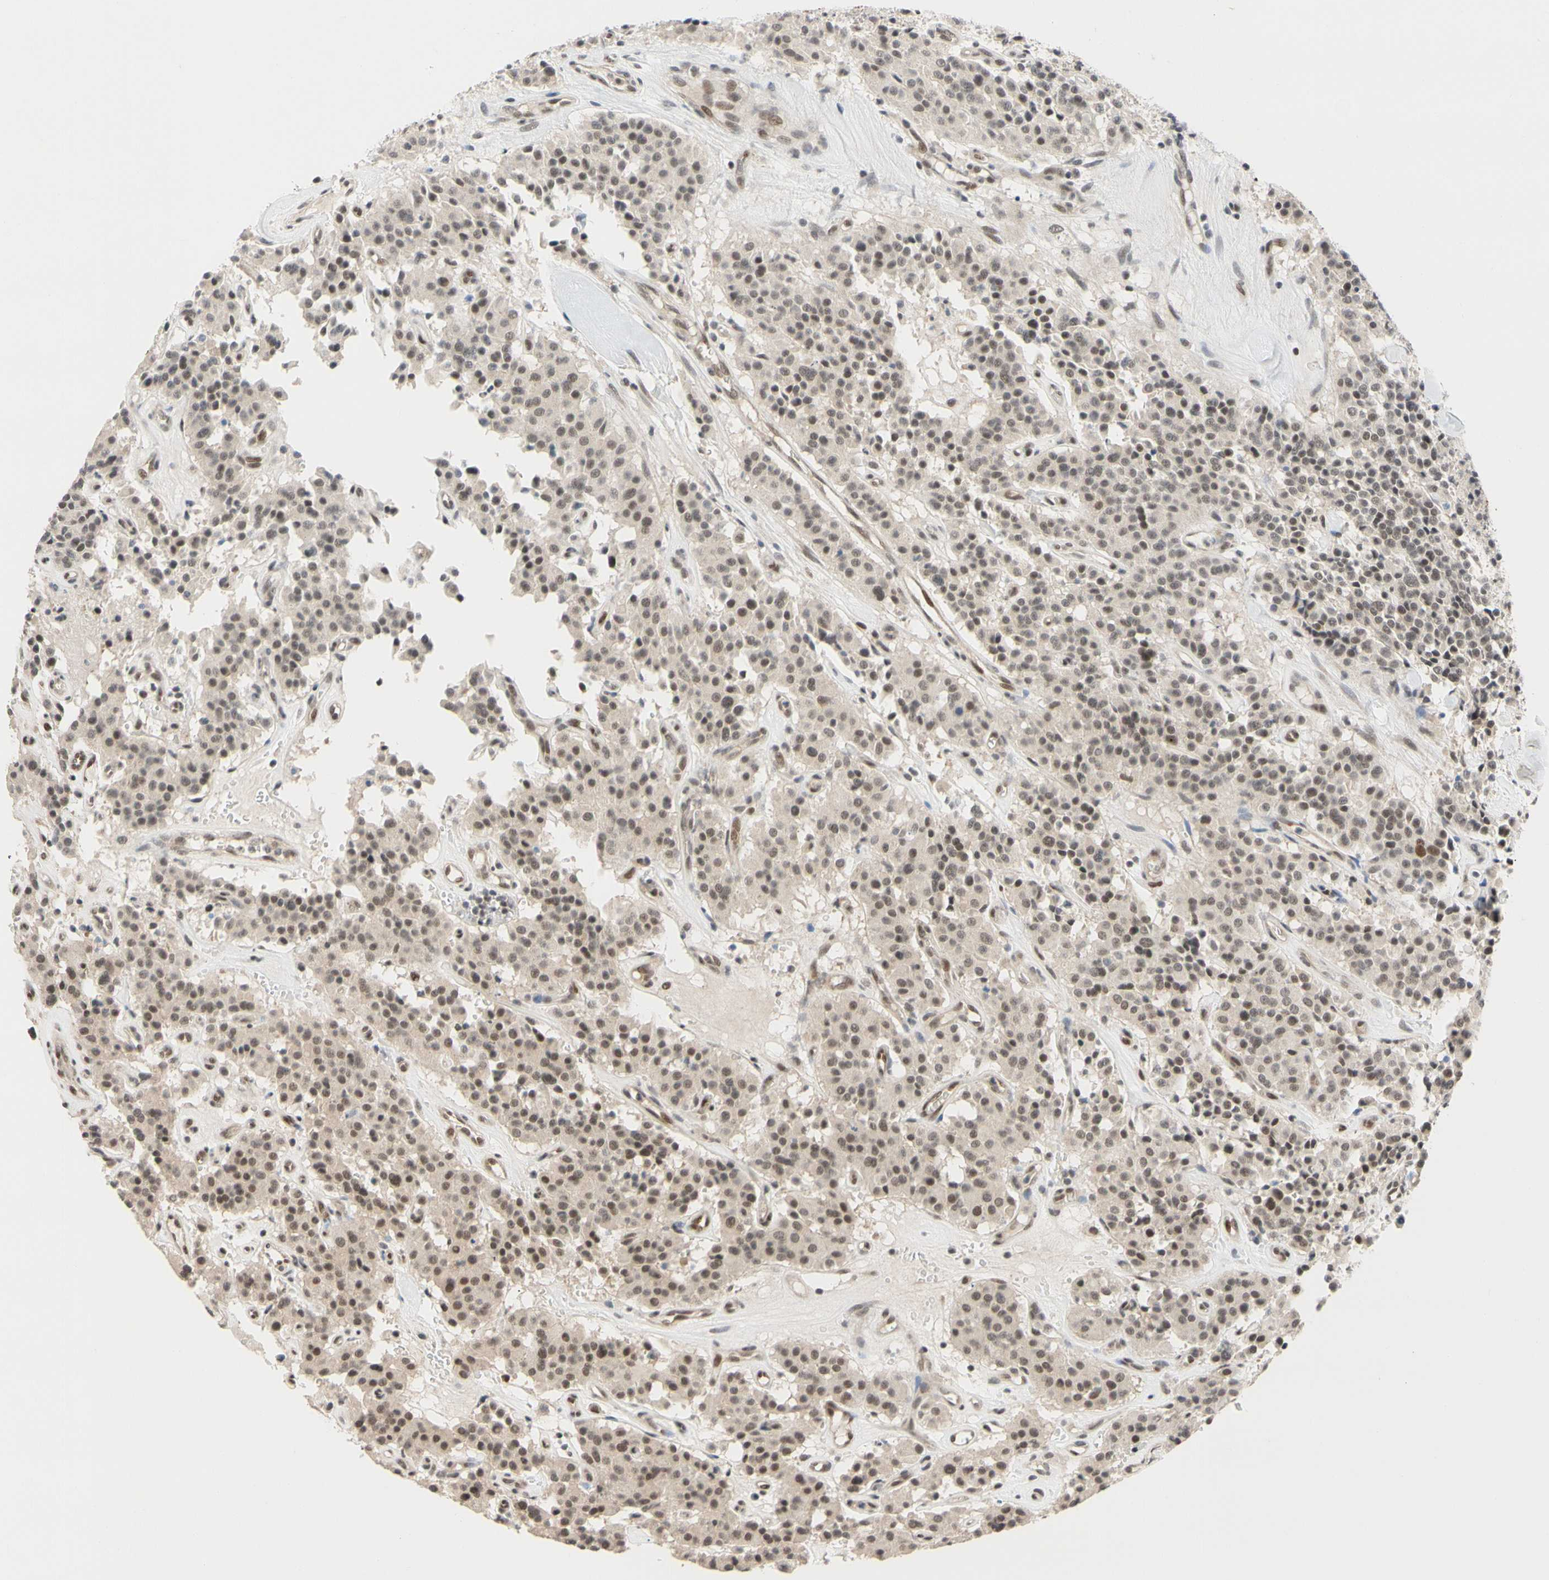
{"staining": {"intensity": "weak", "quantity": ">75%", "location": "nuclear"}, "tissue": "carcinoid", "cell_type": "Tumor cells", "image_type": "cancer", "snomed": [{"axis": "morphology", "description": "Carcinoid, malignant, NOS"}, {"axis": "topography", "description": "Lung"}], "caption": "Carcinoid (malignant) was stained to show a protein in brown. There is low levels of weak nuclear expression in about >75% of tumor cells.", "gene": "TAF4", "patient": {"sex": "male", "age": 30}}